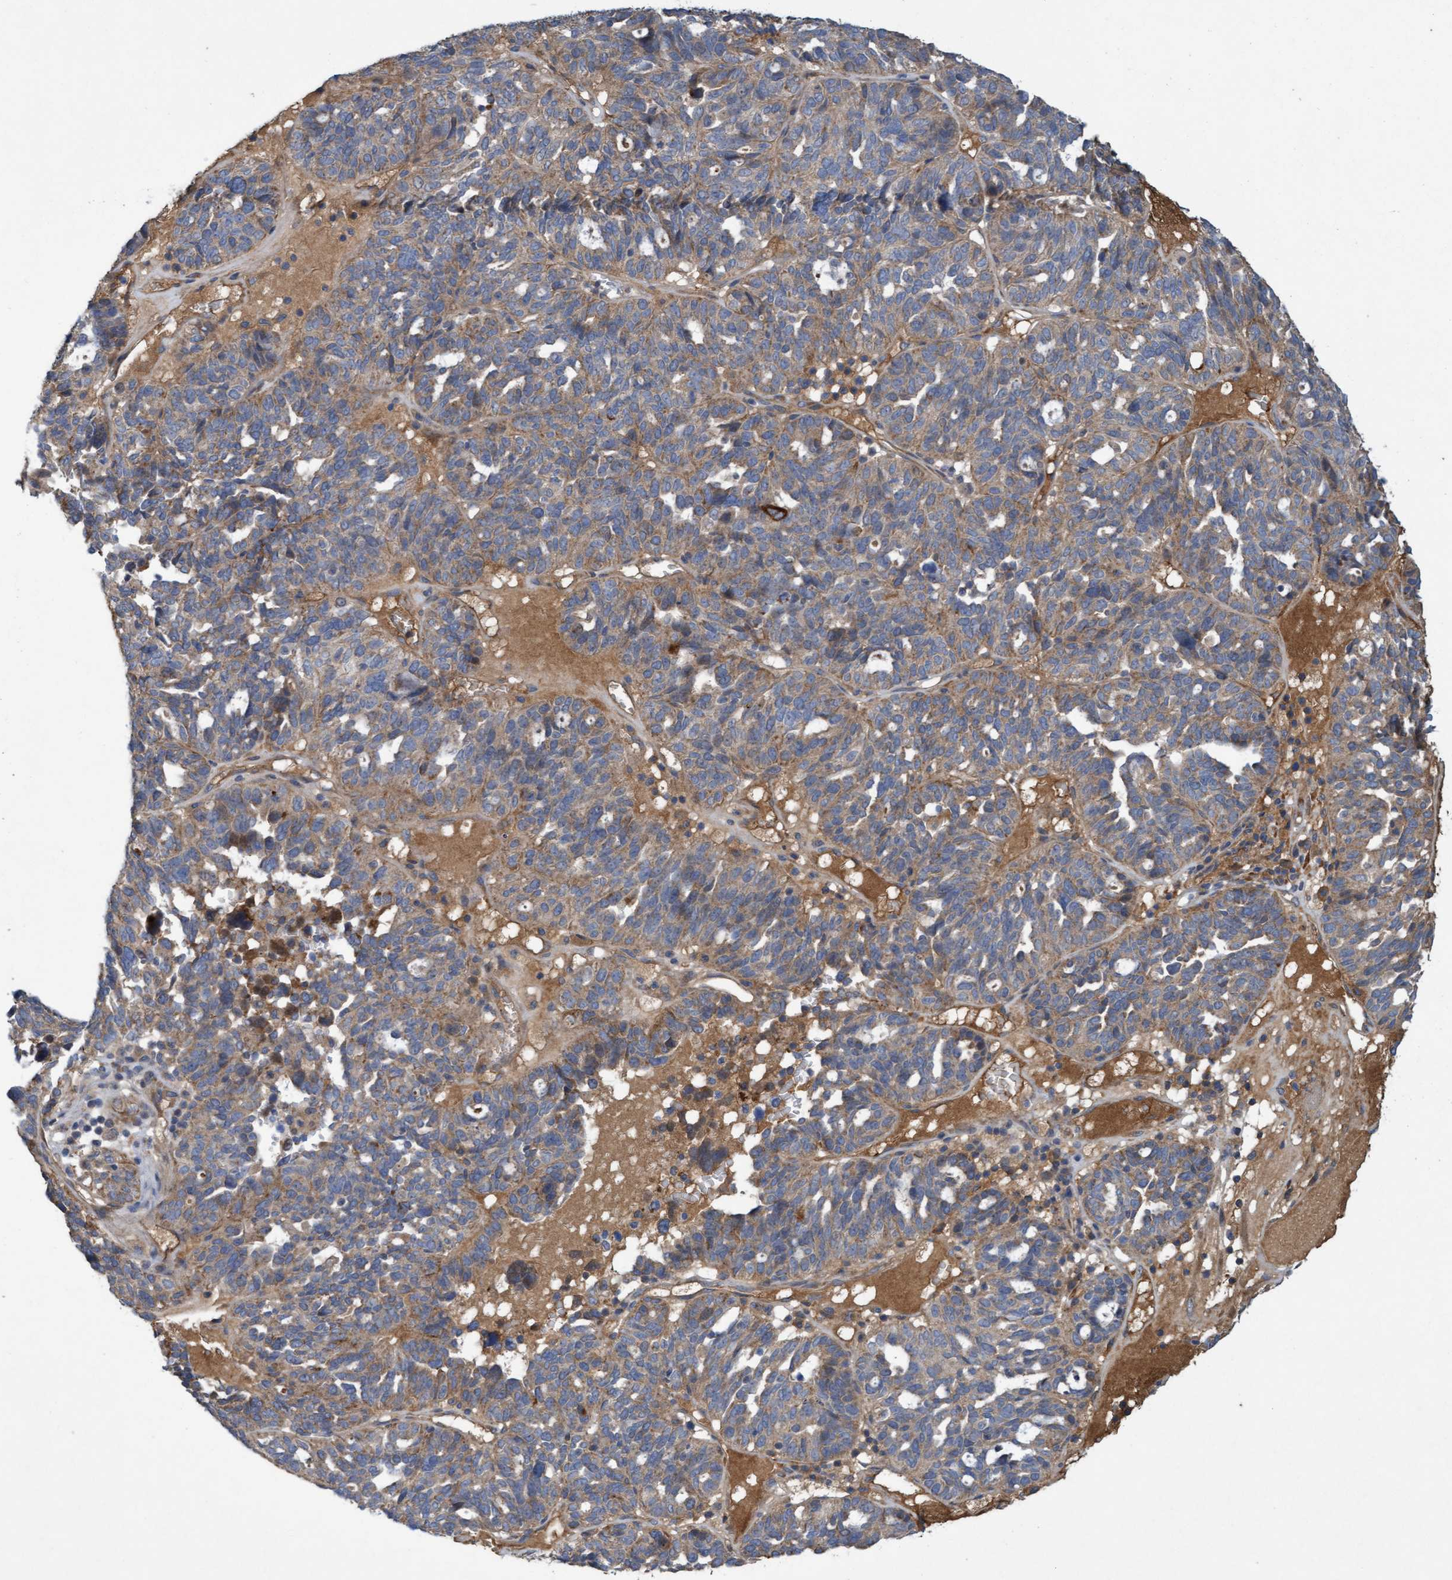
{"staining": {"intensity": "moderate", "quantity": ">75%", "location": "cytoplasmic/membranous"}, "tissue": "ovarian cancer", "cell_type": "Tumor cells", "image_type": "cancer", "snomed": [{"axis": "morphology", "description": "Cystadenocarcinoma, serous, NOS"}, {"axis": "topography", "description": "Ovary"}], "caption": "Serous cystadenocarcinoma (ovarian) stained with DAB immunohistochemistry reveals medium levels of moderate cytoplasmic/membranous positivity in approximately >75% of tumor cells.", "gene": "DDHD2", "patient": {"sex": "female", "age": 59}}